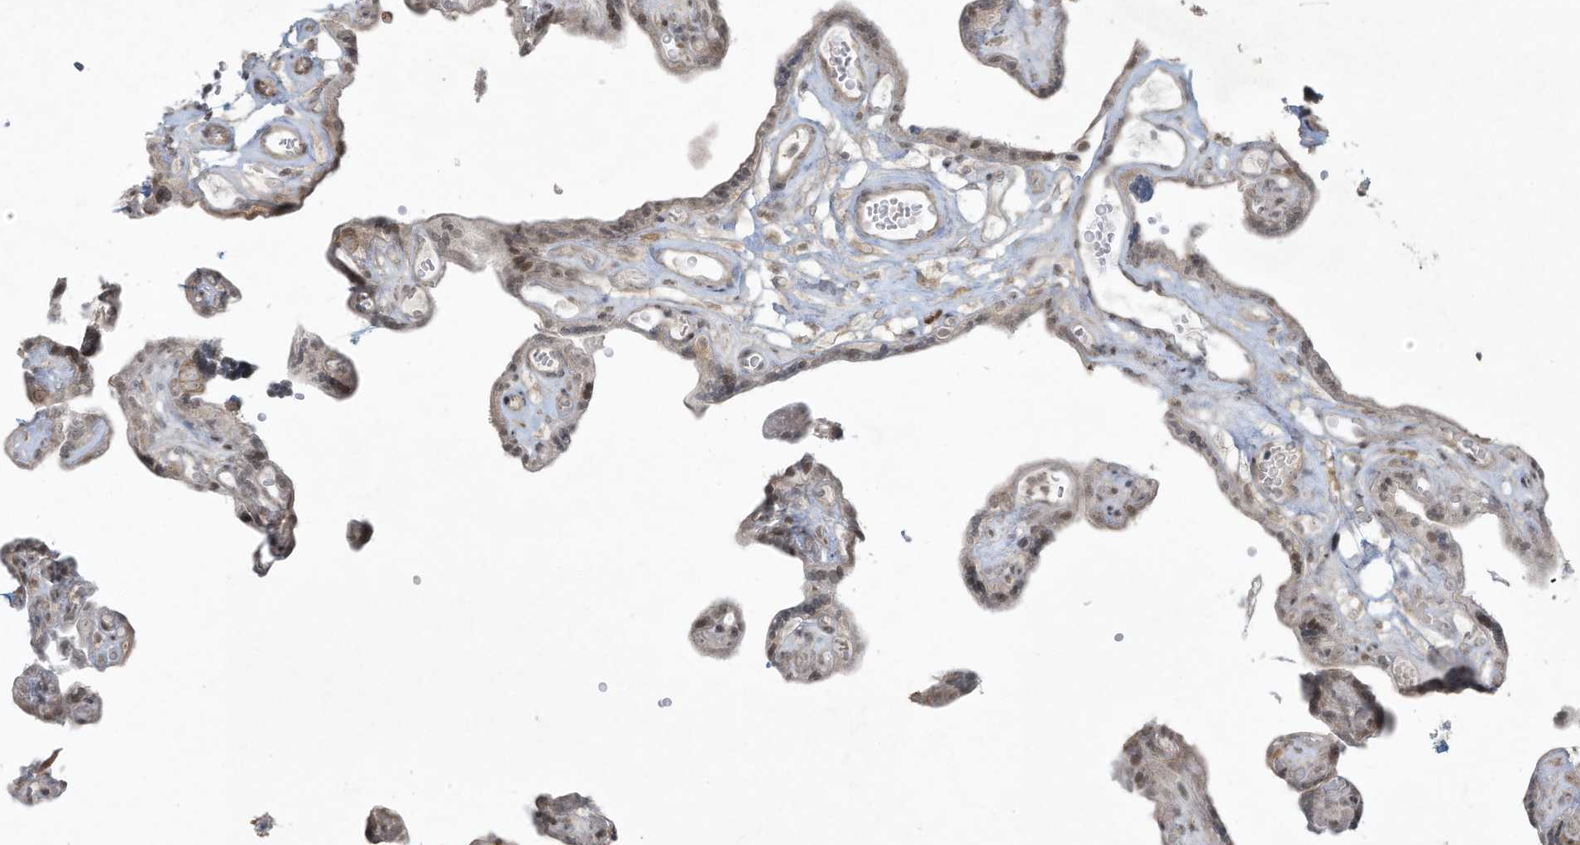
{"staining": {"intensity": "moderate", "quantity": ">75%", "location": "cytoplasmic/membranous,nuclear"}, "tissue": "placenta", "cell_type": "Decidual cells", "image_type": "normal", "snomed": [{"axis": "morphology", "description": "Normal tissue, NOS"}, {"axis": "topography", "description": "Placenta"}], "caption": "Protein staining by IHC exhibits moderate cytoplasmic/membranous,nuclear positivity in about >75% of decidual cells in benign placenta.", "gene": "ZNF263", "patient": {"sex": "female", "age": 30}}